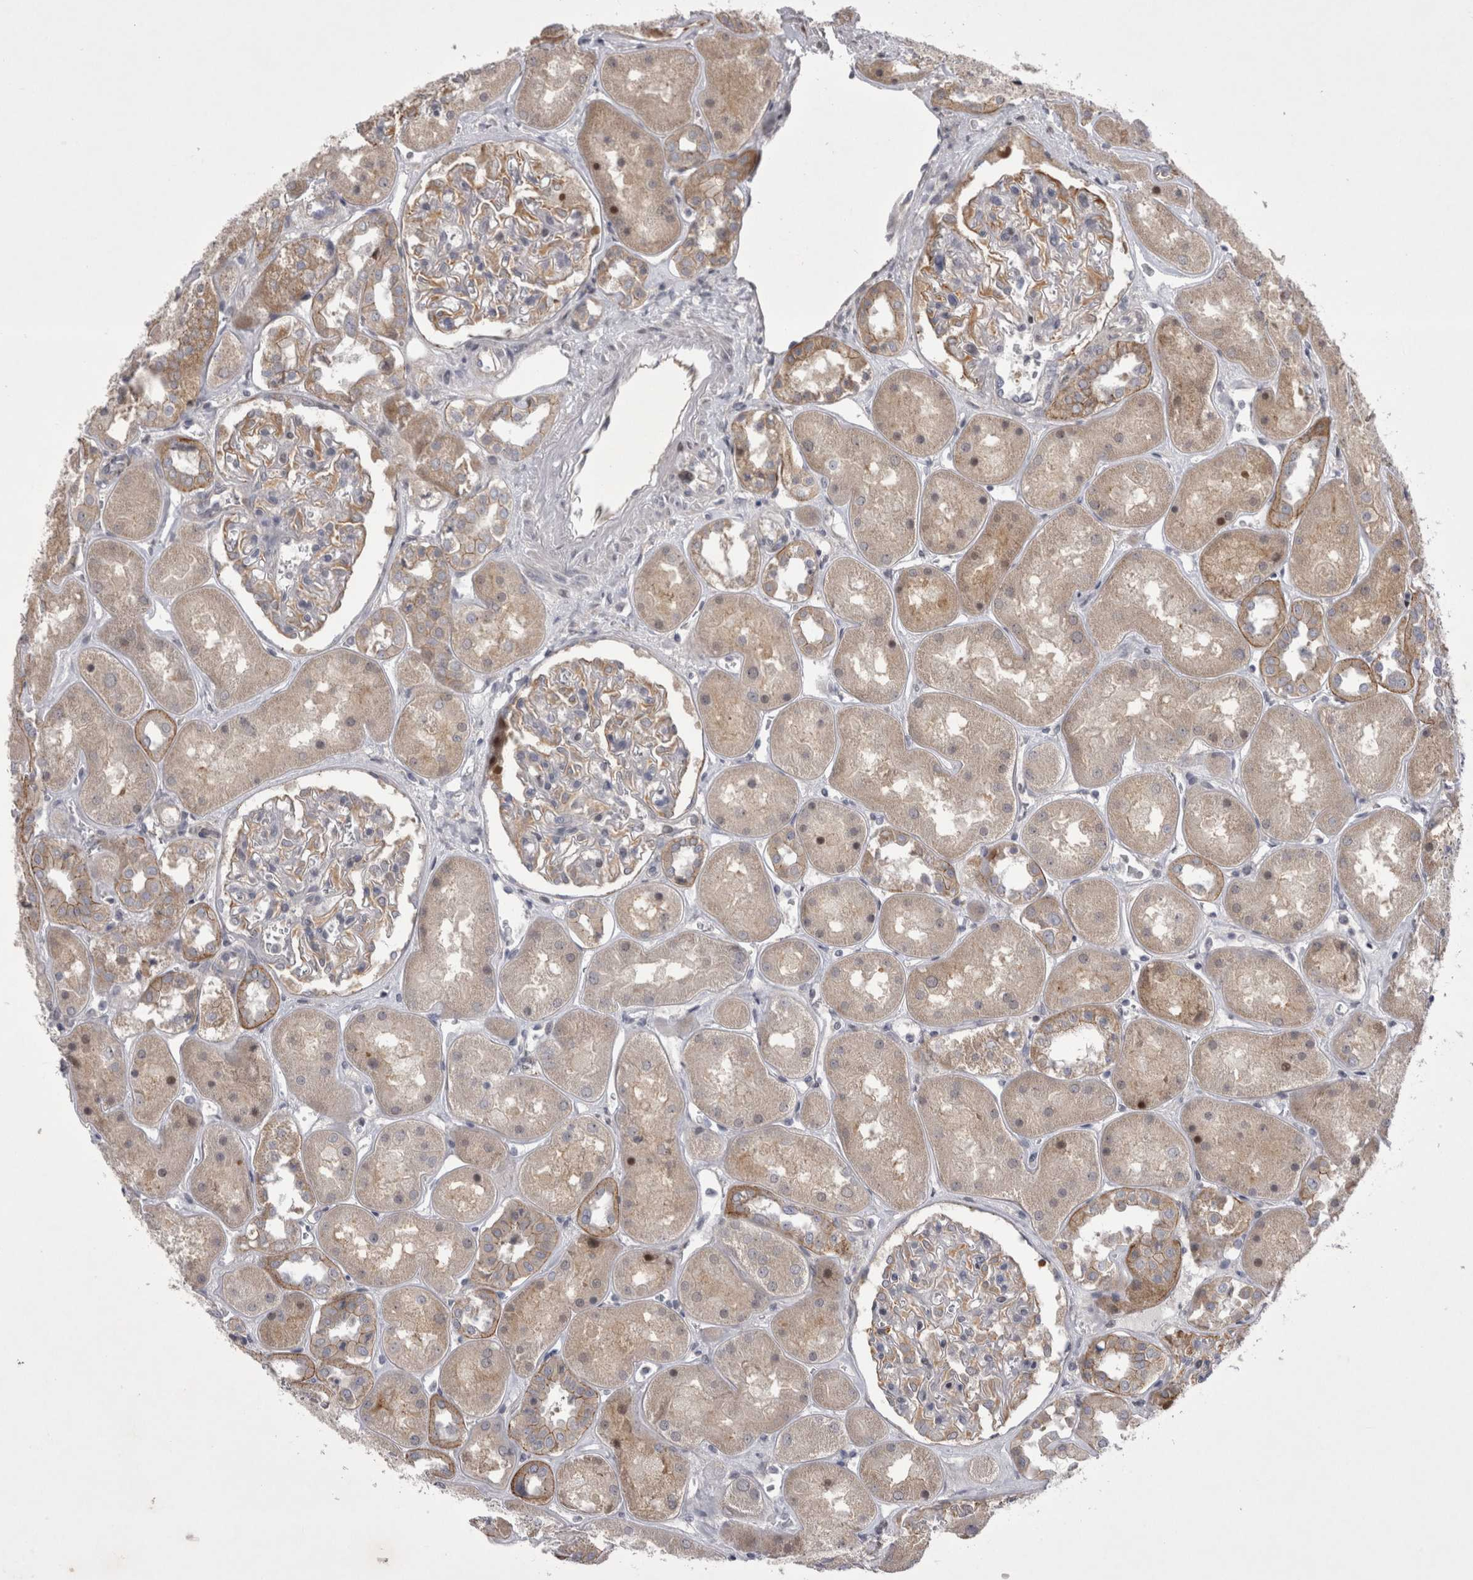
{"staining": {"intensity": "moderate", "quantity": "25%-75%", "location": "cytoplasmic/membranous"}, "tissue": "kidney", "cell_type": "Cells in glomeruli", "image_type": "normal", "snomed": [{"axis": "morphology", "description": "Normal tissue, NOS"}, {"axis": "topography", "description": "Kidney"}], "caption": "Immunohistochemistry (IHC) histopathology image of benign kidney stained for a protein (brown), which shows medium levels of moderate cytoplasmic/membranous staining in approximately 25%-75% of cells in glomeruli.", "gene": "NENF", "patient": {"sex": "male", "age": 70}}